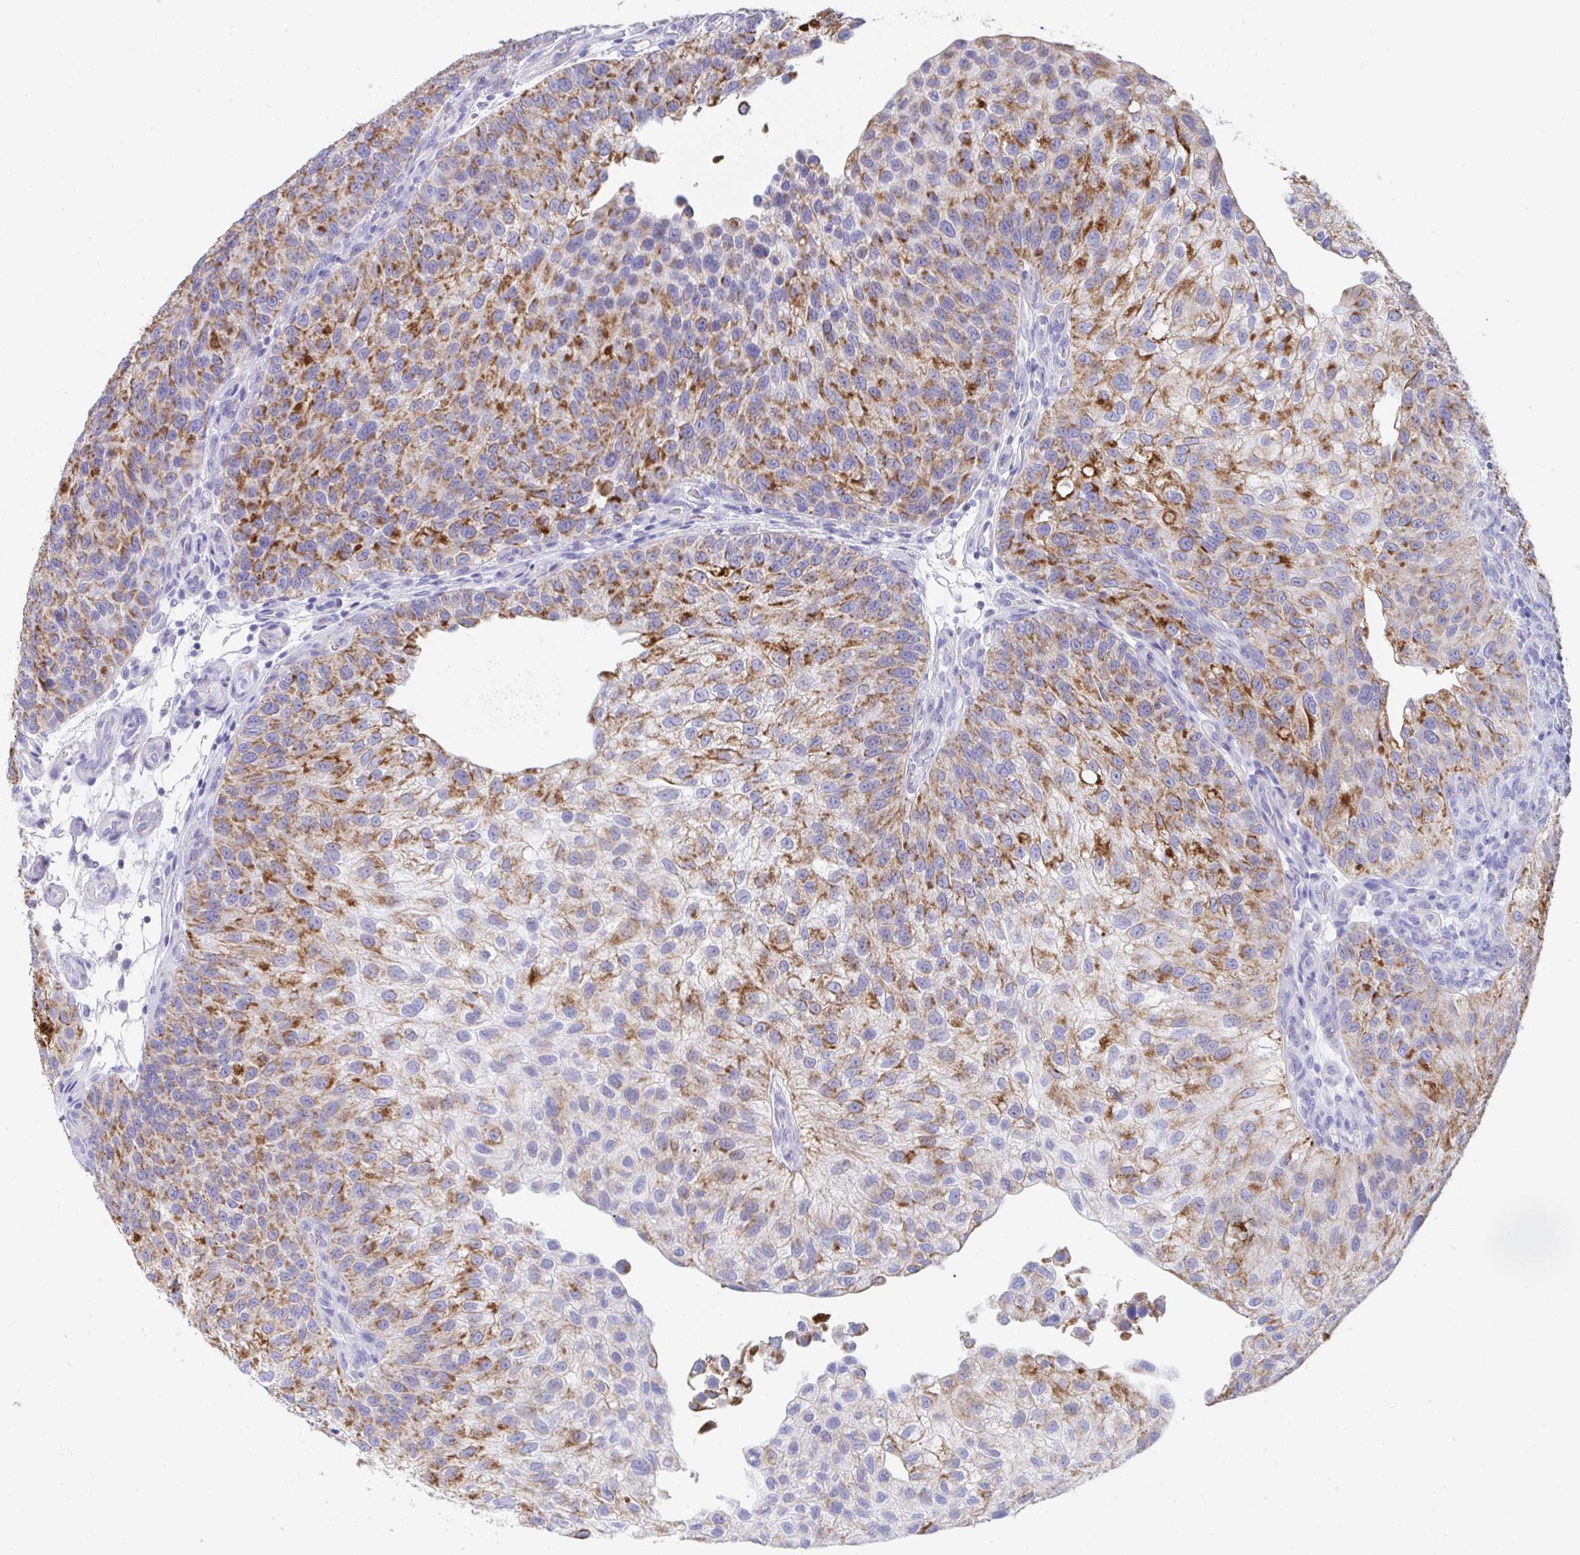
{"staining": {"intensity": "strong", "quantity": "25%-75%", "location": "cytoplasmic/membranous"}, "tissue": "urothelial cancer", "cell_type": "Tumor cells", "image_type": "cancer", "snomed": [{"axis": "morphology", "description": "Urothelial carcinoma, NOS"}, {"axis": "topography", "description": "Urinary bladder"}], "caption": "A photomicrograph showing strong cytoplasmic/membranous positivity in approximately 25%-75% of tumor cells in urothelial cancer, as visualized by brown immunohistochemical staining.", "gene": "AIFM1", "patient": {"sex": "male", "age": 87}}